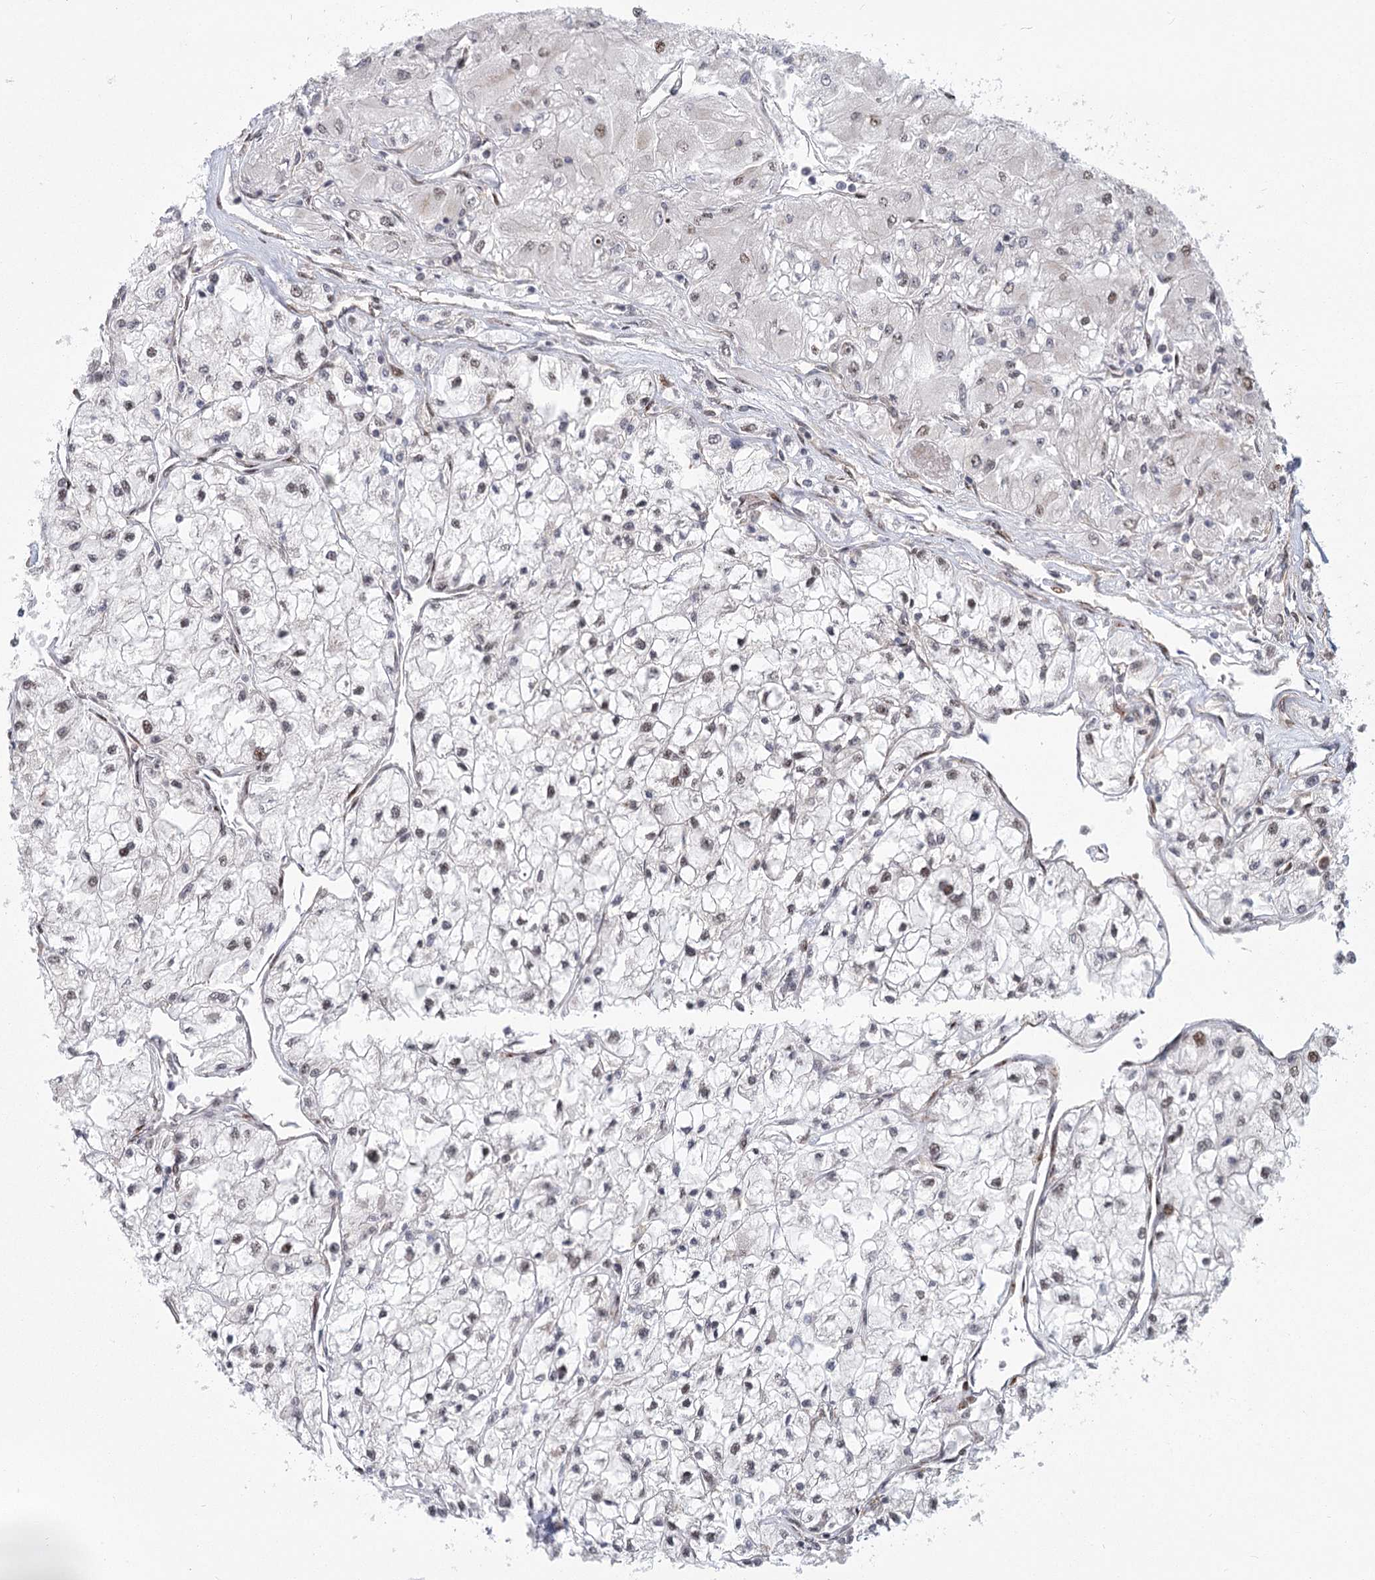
{"staining": {"intensity": "weak", "quantity": "25%-75%", "location": "nuclear"}, "tissue": "renal cancer", "cell_type": "Tumor cells", "image_type": "cancer", "snomed": [{"axis": "morphology", "description": "Adenocarcinoma, NOS"}, {"axis": "topography", "description": "Kidney"}], "caption": "This image displays IHC staining of human renal cancer (adenocarcinoma), with low weak nuclear staining in about 25%-75% of tumor cells.", "gene": "PARM1", "patient": {"sex": "male", "age": 80}}